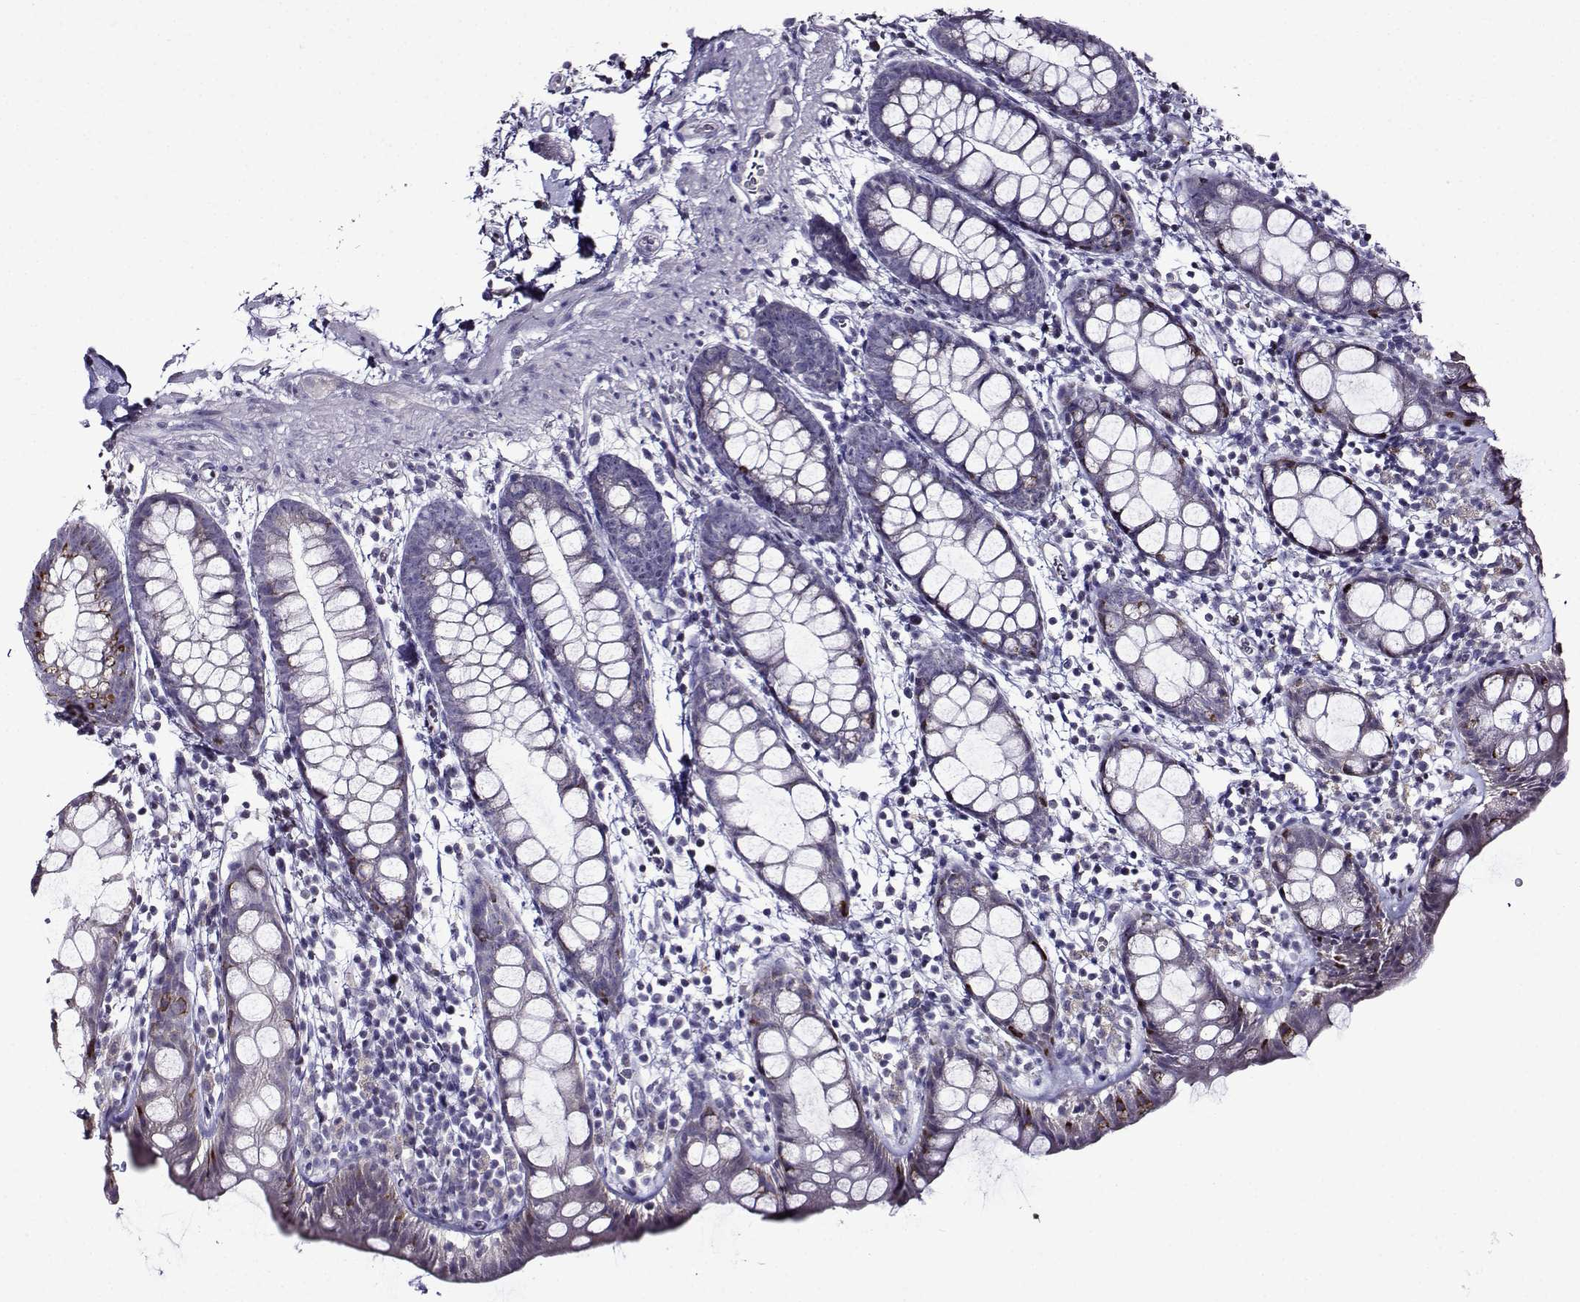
{"staining": {"intensity": "strong", "quantity": "<25%", "location": "cytoplasmic/membranous"}, "tissue": "rectum", "cell_type": "Glandular cells", "image_type": "normal", "snomed": [{"axis": "morphology", "description": "Normal tissue, NOS"}, {"axis": "topography", "description": "Rectum"}], "caption": "Immunohistochemistry of benign rectum displays medium levels of strong cytoplasmic/membranous expression in about <25% of glandular cells. (IHC, brightfield microscopy, high magnification).", "gene": "TMEM266", "patient": {"sex": "male", "age": 57}}